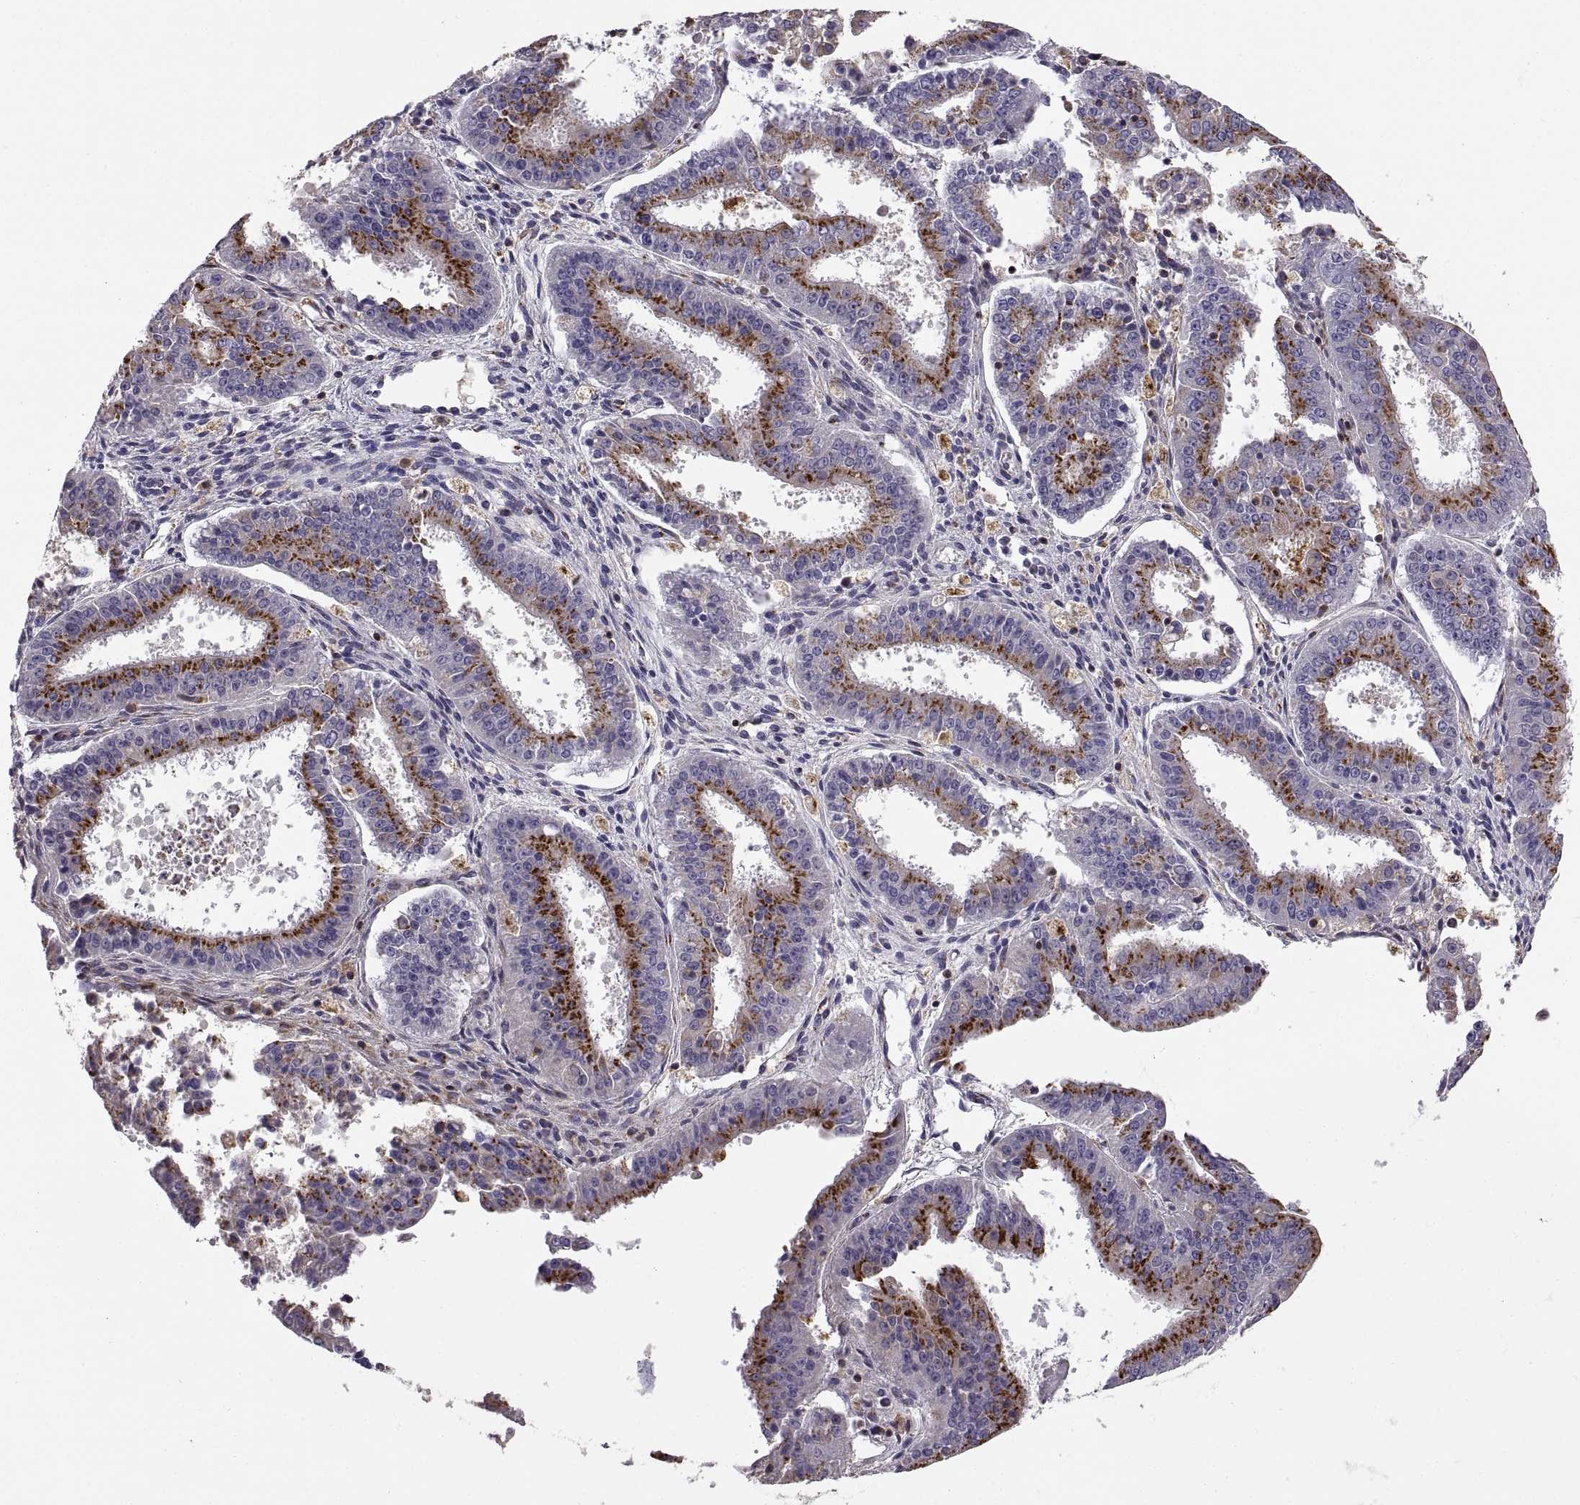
{"staining": {"intensity": "strong", "quantity": "25%-75%", "location": "cytoplasmic/membranous"}, "tissue": "ovarian cancer", "cell_type": "Tumor cells", "image_type": "cancer", "snomed": [{"axis": "morphology", "description": "Carcinoma, endometroid"}, {"axis": "topography", "description": "Ovary"}], "caption": "The histopathology image exhibits staining of ovarian cancer (endometroid carcinoma), revealing strong cytoplasmic/membranous protein expression (brown color) within tumor cells.", "gene": "ACAP1", "patient": {"sex": "female", "age": 42}}